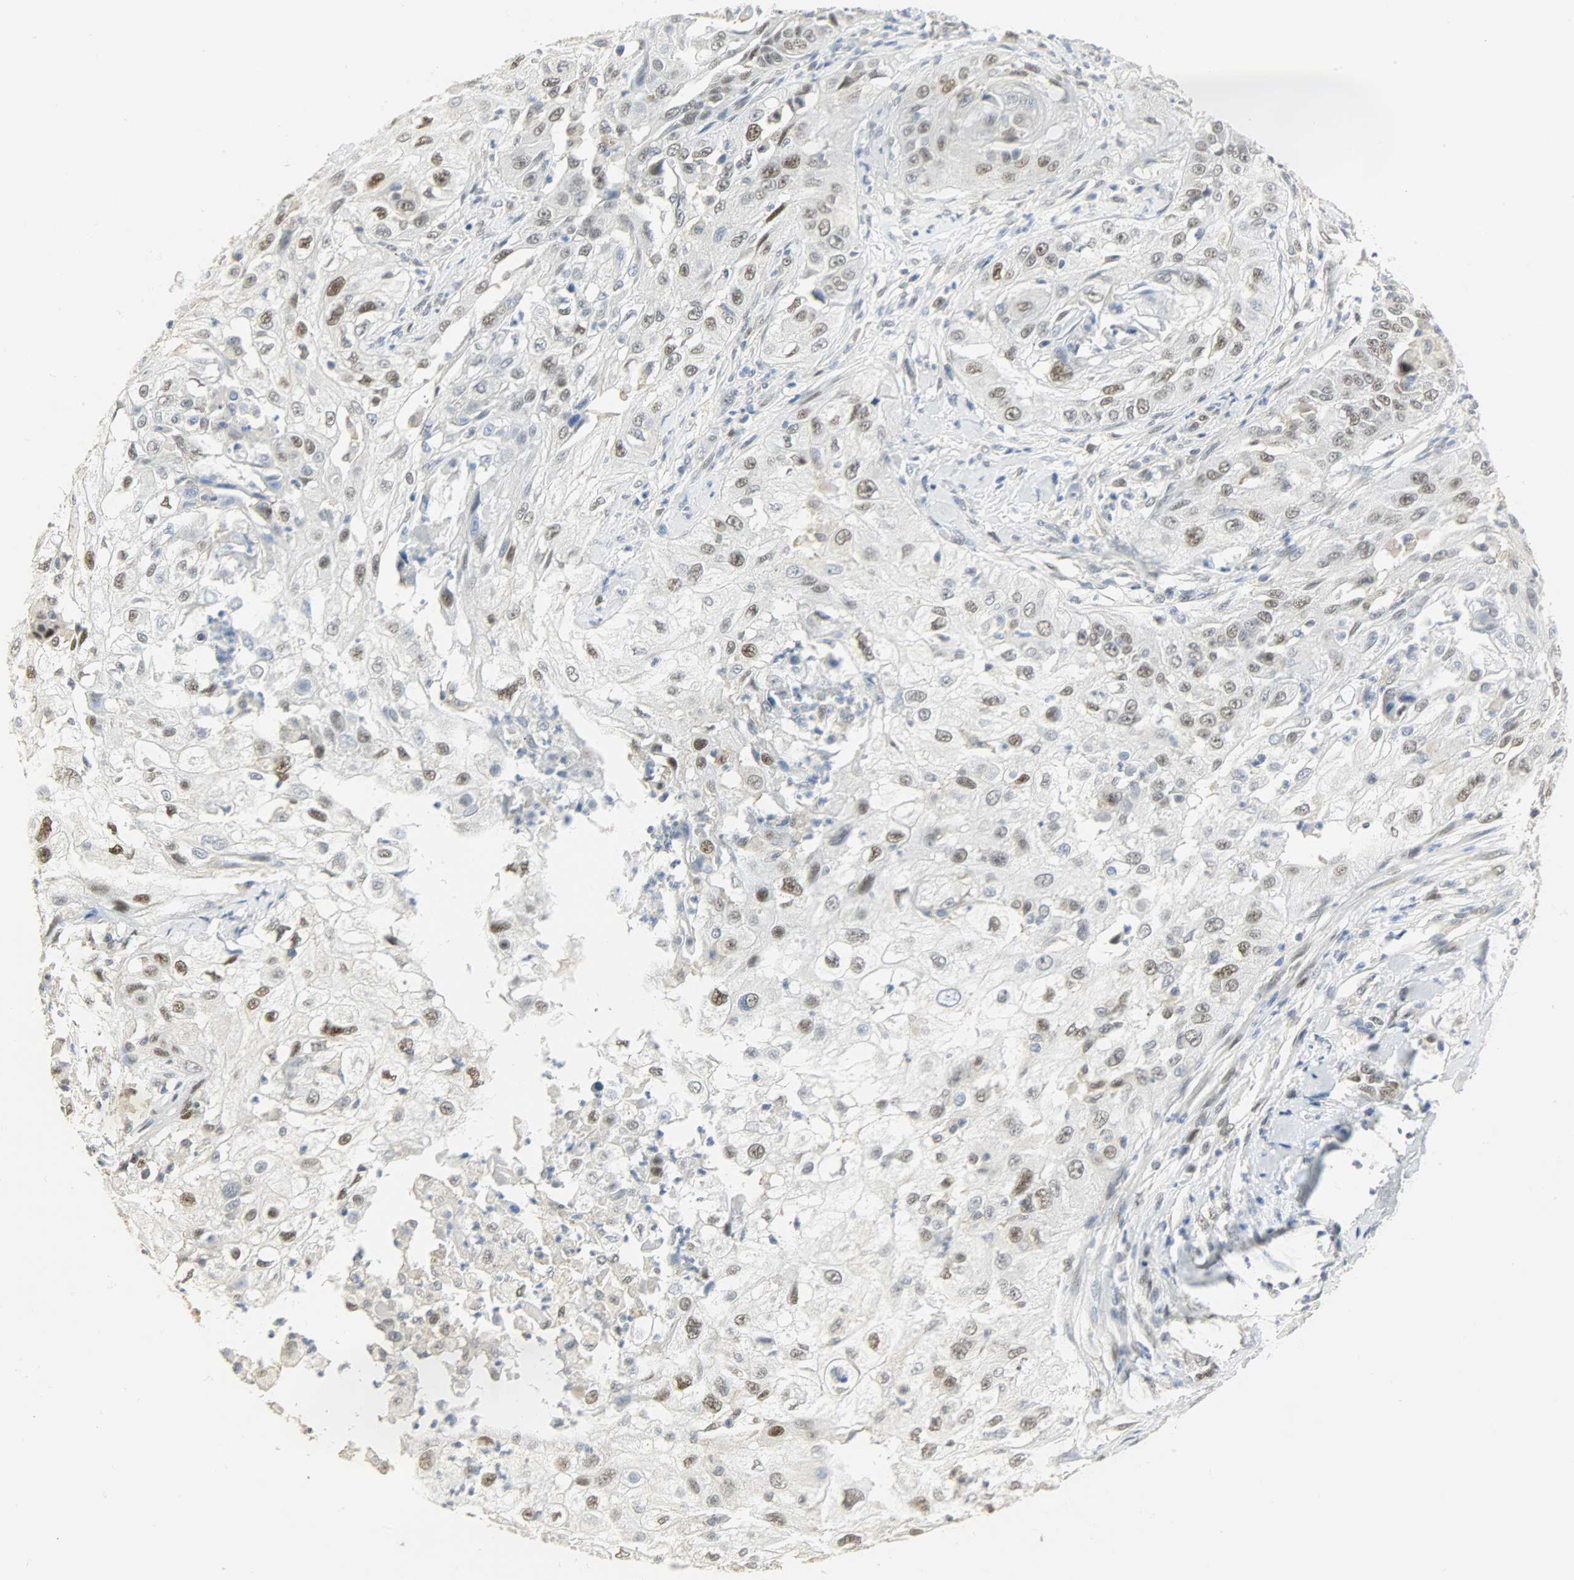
{"staining": {"intensity": "moderate", "quantity": "25%-75%", "location": "nuclear"}, "tissue": "cervical cancer", "cell_type": "Tumor cells", "image_type": "cancer", "snomed": [{"axis": "morphology", "description": "Squamous cell carcinoma, NOS"}, {"axis": "topography", "description": "Cervix"}], "caption": "A brown stain highlights moderate nuclear expression of a protein in cervical cancer (squamous cell carcinoma) tumor cells.", "gene": "NPEPL1", "patient": {"sex": "female", "age": 64}}